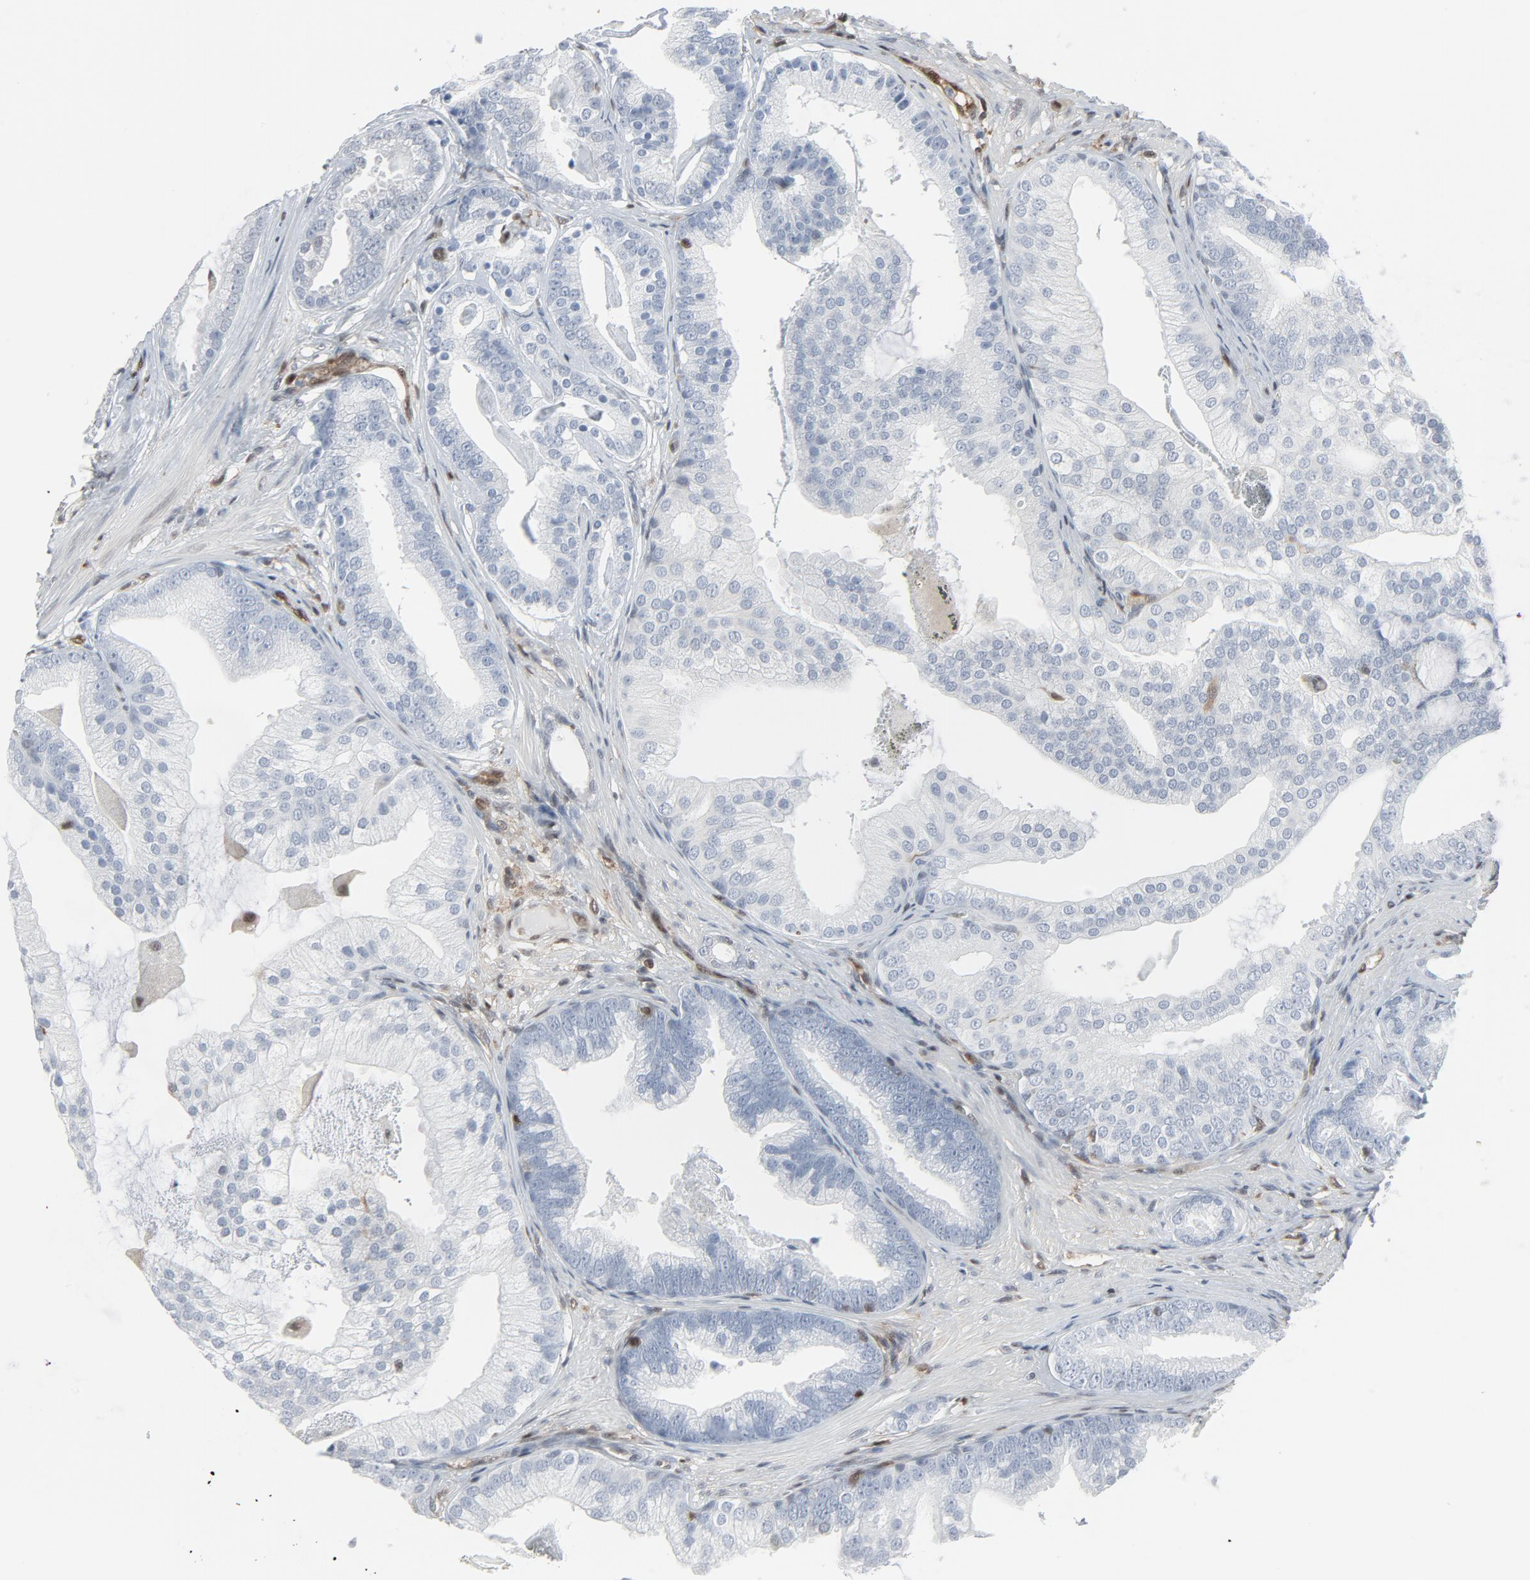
{"staining": {"intensity": "negative", "quantity": "none", "location": "none"}, "tissue": "prostate cancer", "cell_type": "Tumor cells", "image_type": "cancer", "snomed": [{"axis": "morphology", "description": "Adenocarcinoma, Low grade"}, {"axis": "topography", "description": "Prostate"}], "caption": "A high-resolution micrograph shows immunohistochemistry (IHC) staining of prostate adenocarcinoma (low-grade), which reveals no significant positivity in tumor cells. (IHC, brightfield microscopy, high magnification).", "gene": "STAT5A", "patient": {"sex": "male", "age": 58}}